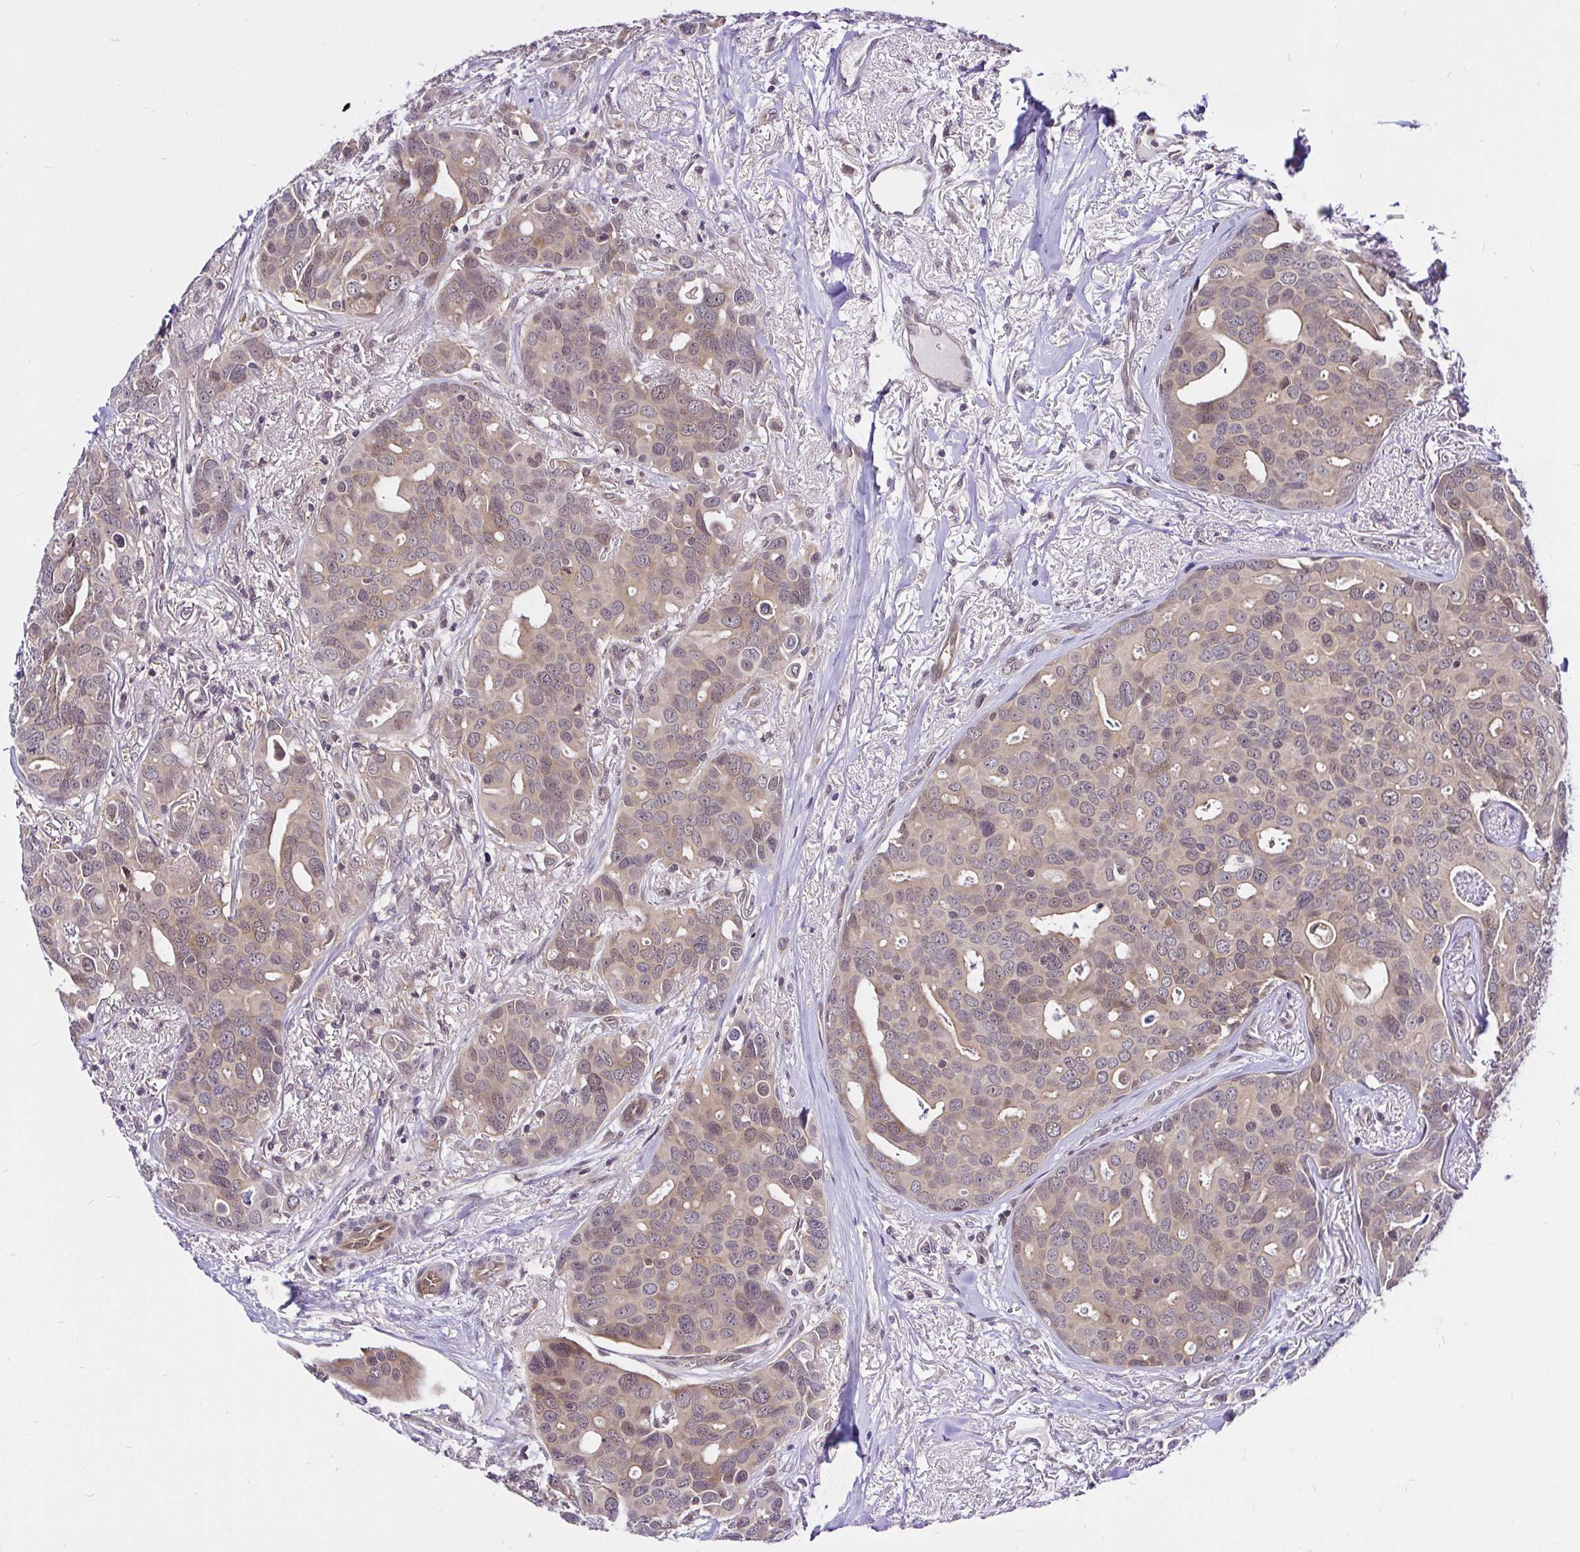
{"staining": {"intensity": "weak", "quantity": "25%-75%", "location": "cytoplasmic/membranous,nuclear"}, "tissue": "breast cancer", "cell_type": "Tumor cells", "image_type": "cancer", "snomed": [{"axis": "morphology", "description": "Duct carcinoma"}, {"axis": "topography", "description": "Breast"}], "caption": "An immunohistochemistry (IHC) photomicrograph of tumor tissue is shown. Protein staining in brown highlights weak cytoplasmic/membranous and nuclear positivity in breast invasive ductal carcinoma within tumor cells.", "gene": "UBE2M", "patient": {"sex": "female", "age": 54}}